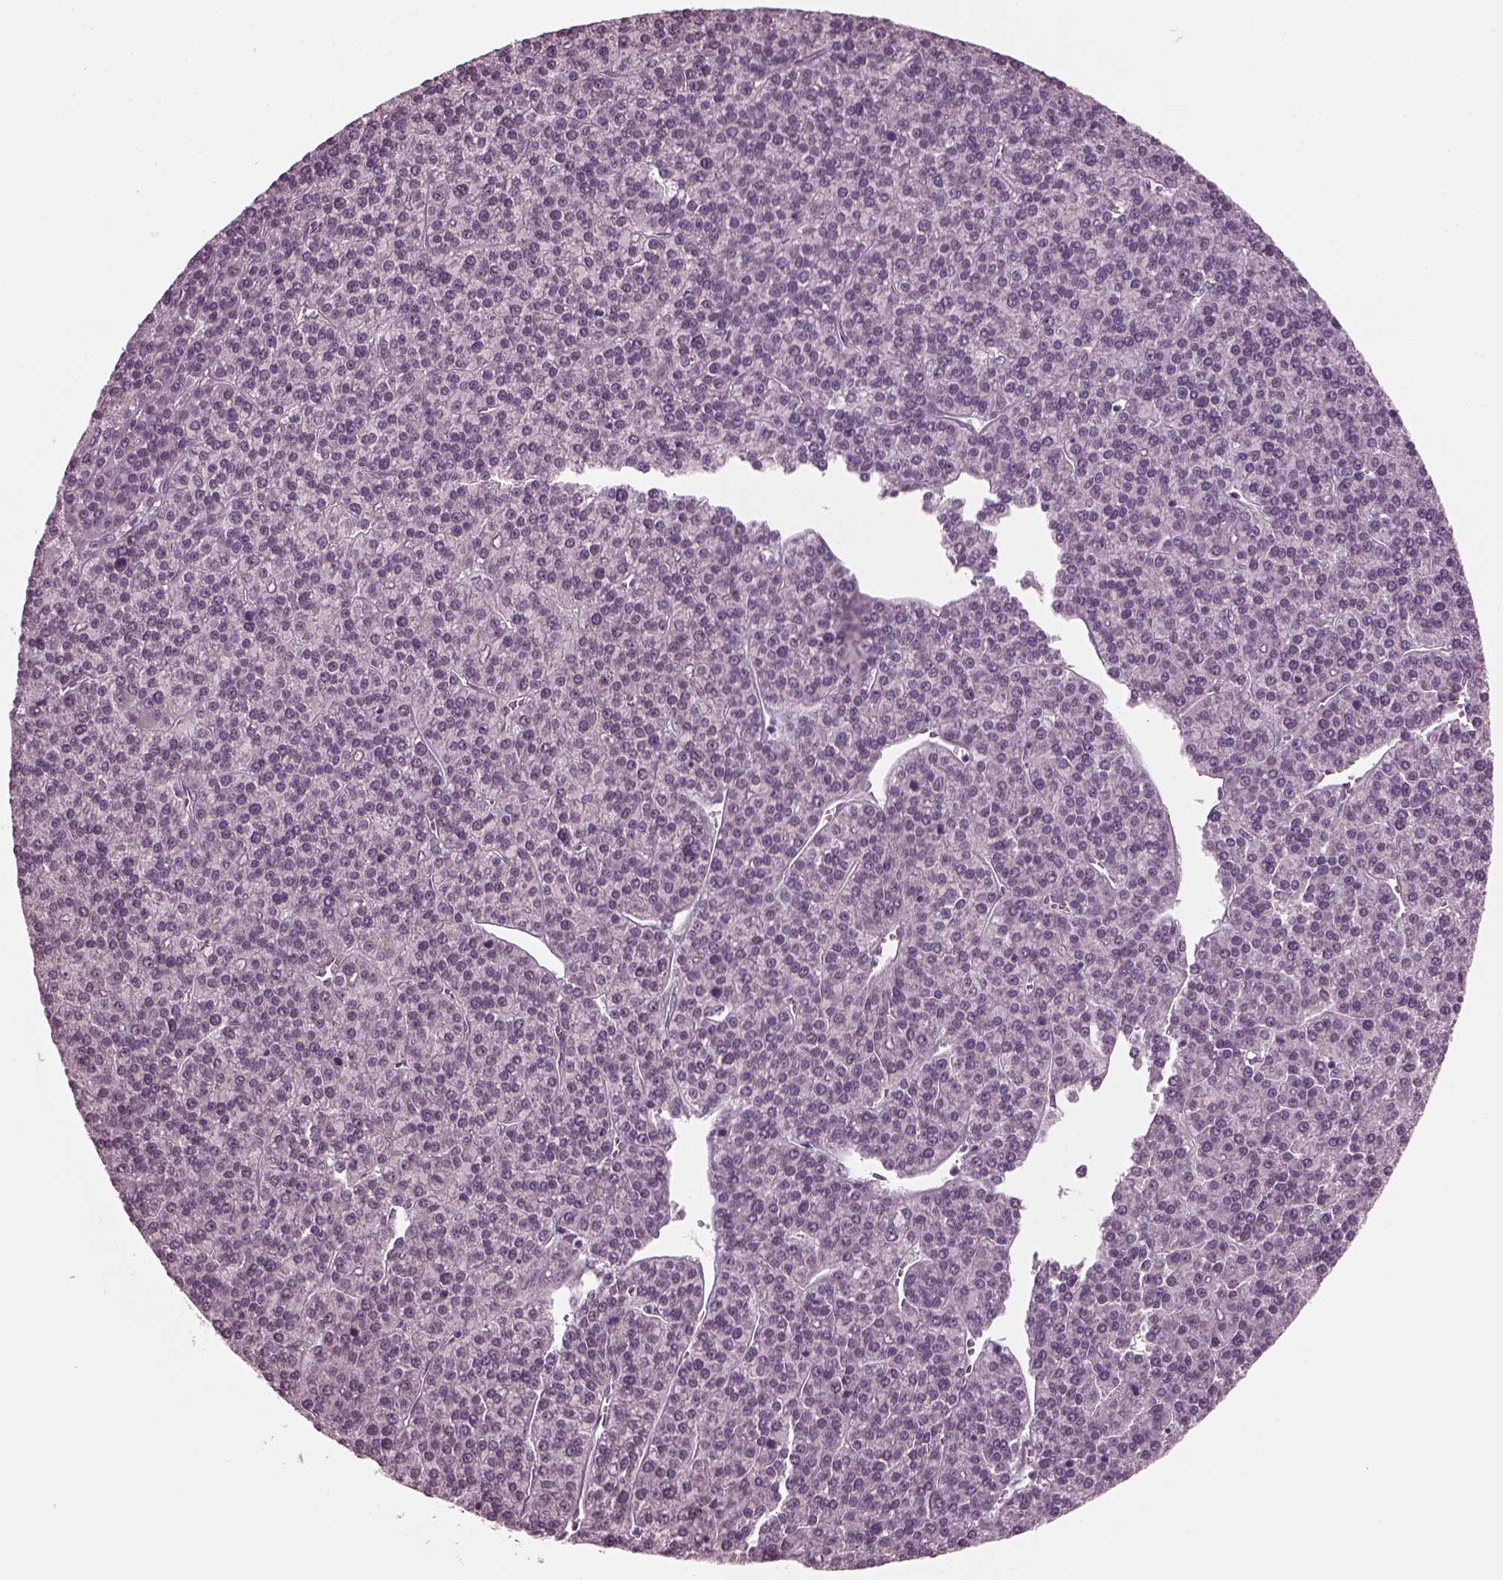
{"staining": {"intensity": "negative", "quantity": "none", "location": "none"}, "tissue": "liver cancer", "cell_type": "Tumor cells", "image_type": "cancer", "snomed": [{"axis": "morphology", "description": "Carcinoma, Hepatocellular, NOS"}, {"axis": "topography", "description": "Liver"}], "caption": "The immunohistochemistry image has no significant staining in tumor cells of liver cancer tissue.", "gene": "CLCN4", "patient": {"sex": "female", "age": 58}}